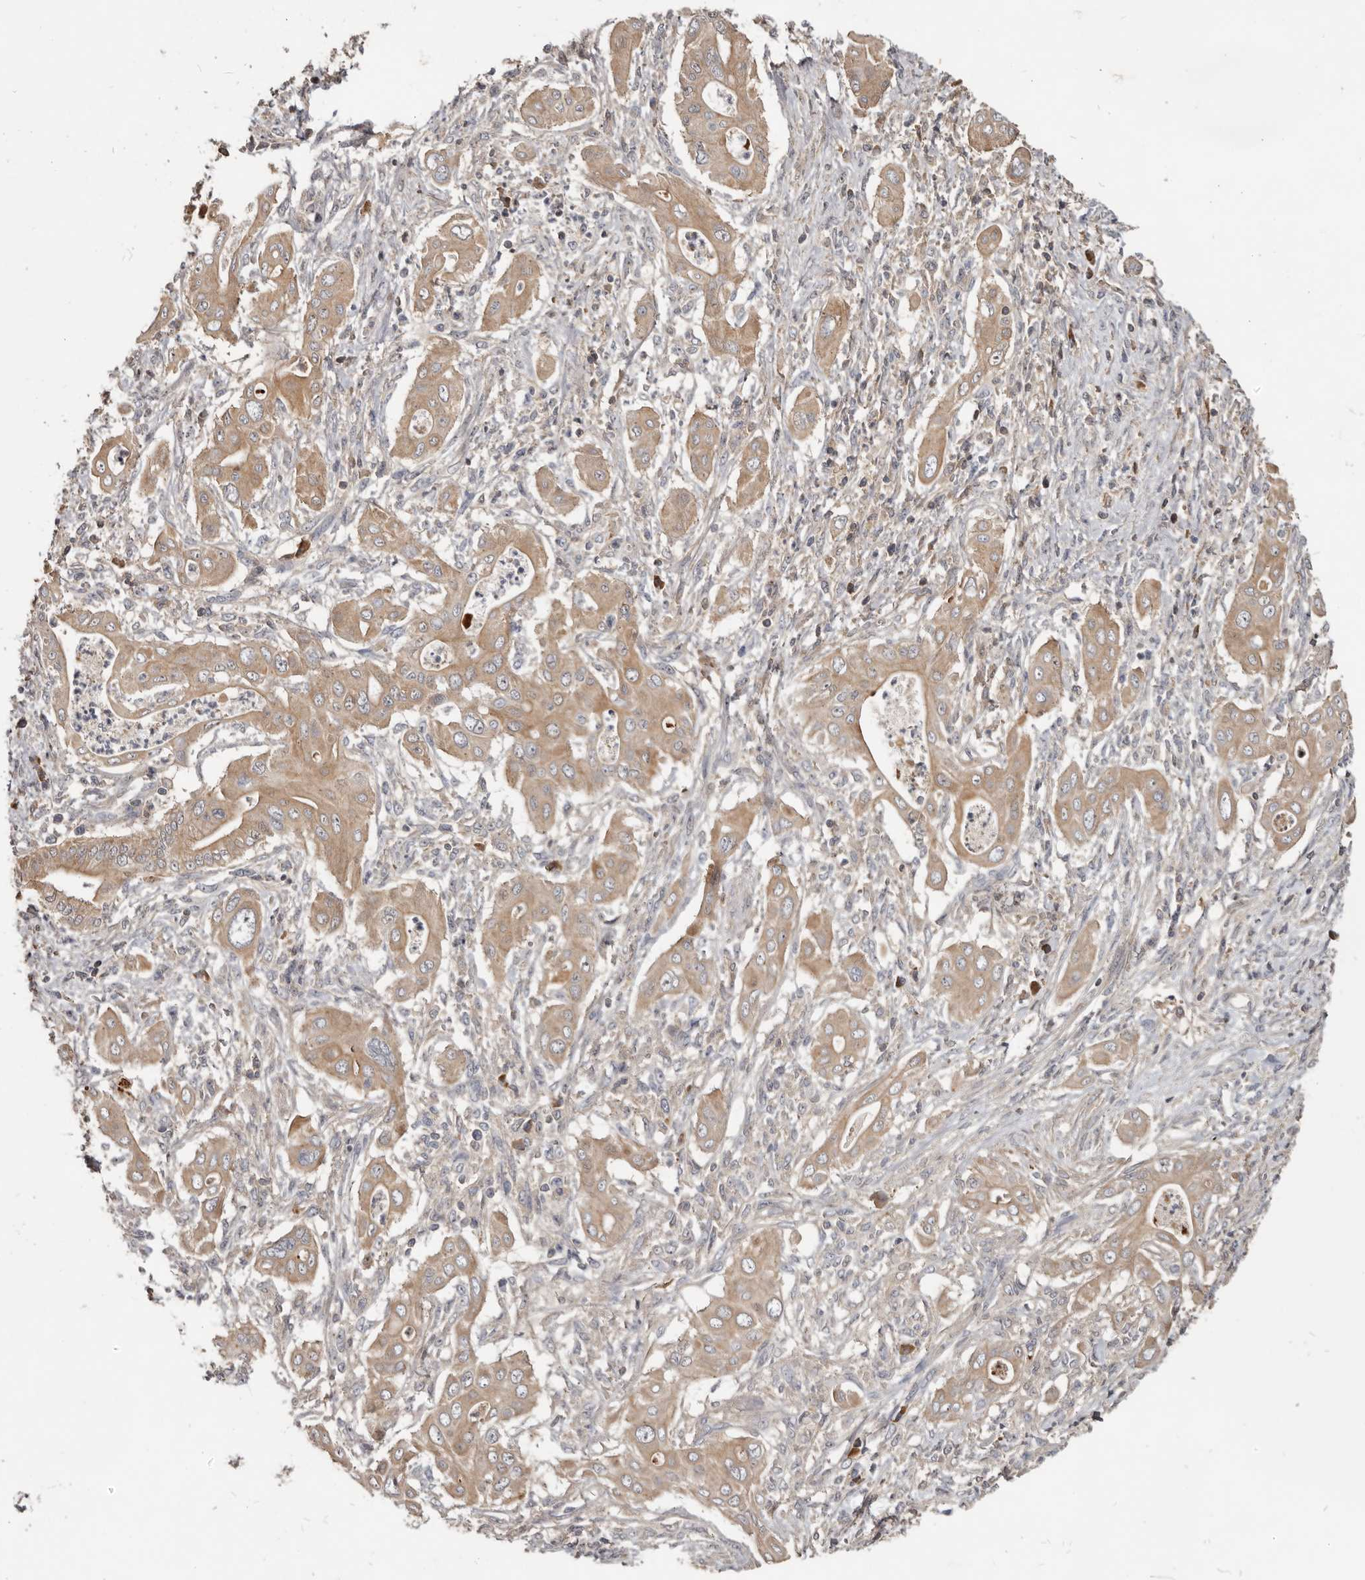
{"staining": {"intensity": "moderate", "quantity": ">75%", "location": "cytoplasmic/membranous"}, "tissue": "pancreatic cancer", "cell_type": "Tumor cells", "image_type": "cancer", "snomed": [{"axis": "morphology", "description": "Adenocarcinoma, NOS"}, {"axis": "topography", "description": "Pancreas"}], "caption": "The image displays a brown stain indicating the presence of a protein in the cytoplasmic/membranous of tumor cells in pancreatic cancer (adenocarcinoma).", "gene": "TTC39A", "patient": {"sex": "male", "age": 58}}